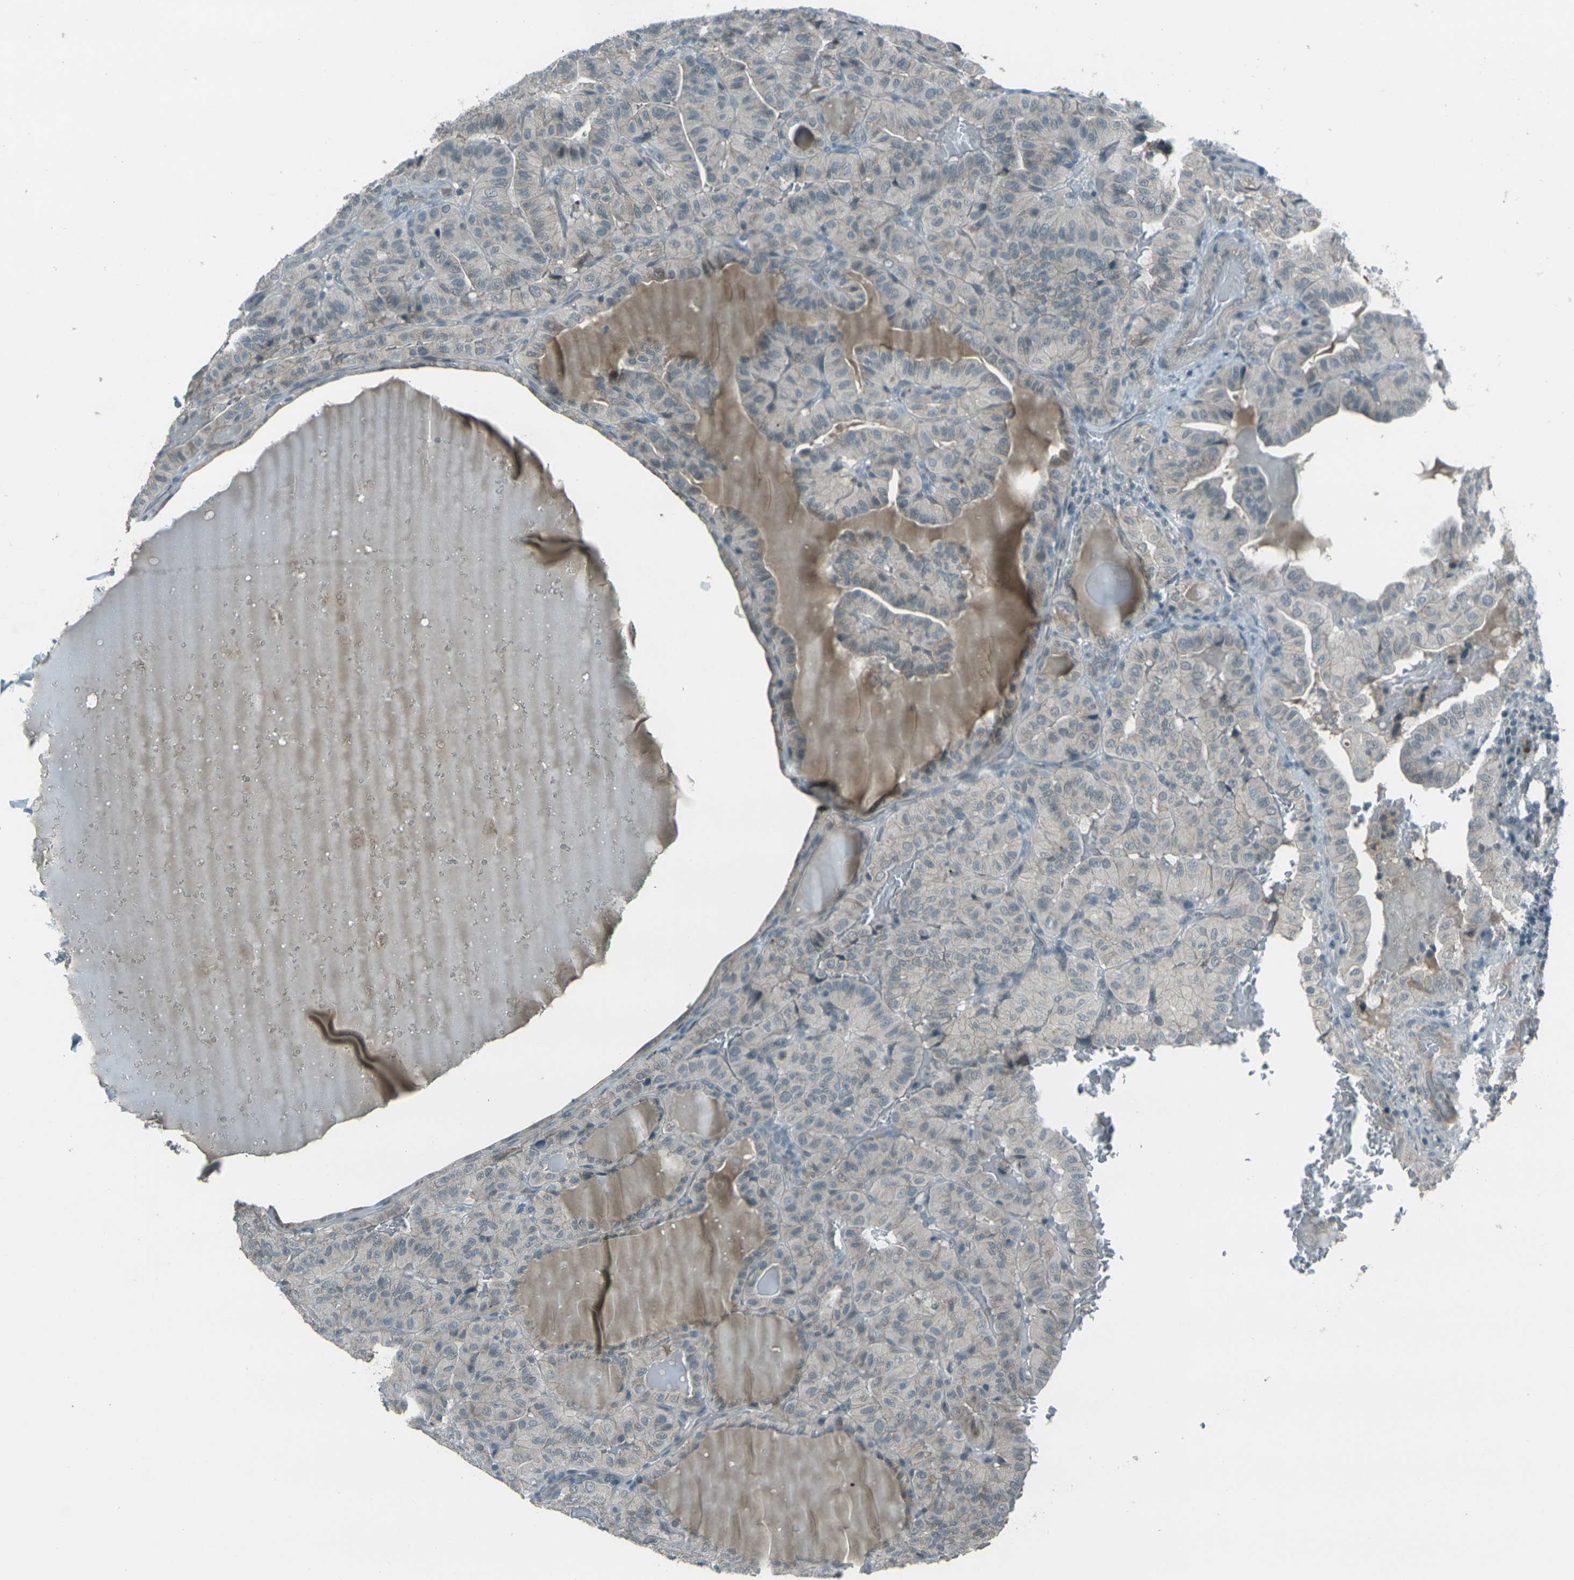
{"staining": {"intensity": "negative", "quantity": "none", "location": "none"}, "tissue": "thyroid cancer", "cell_type": "Tumor cells", "image_type": "cancer", "snomed": [{"axis": "morphology", "description": "Papillary adenocarcinoma, NOS"}, {"axis": "topography", "description": "Thyroid gland"}], "caption": "Human thyroid papillary adenocarcinoma stained for a protein using immunohistochemistry exhibits no expression in tumor cells.", "gene": "GPR19", "patient": {"sex": "male", "age": 77}}